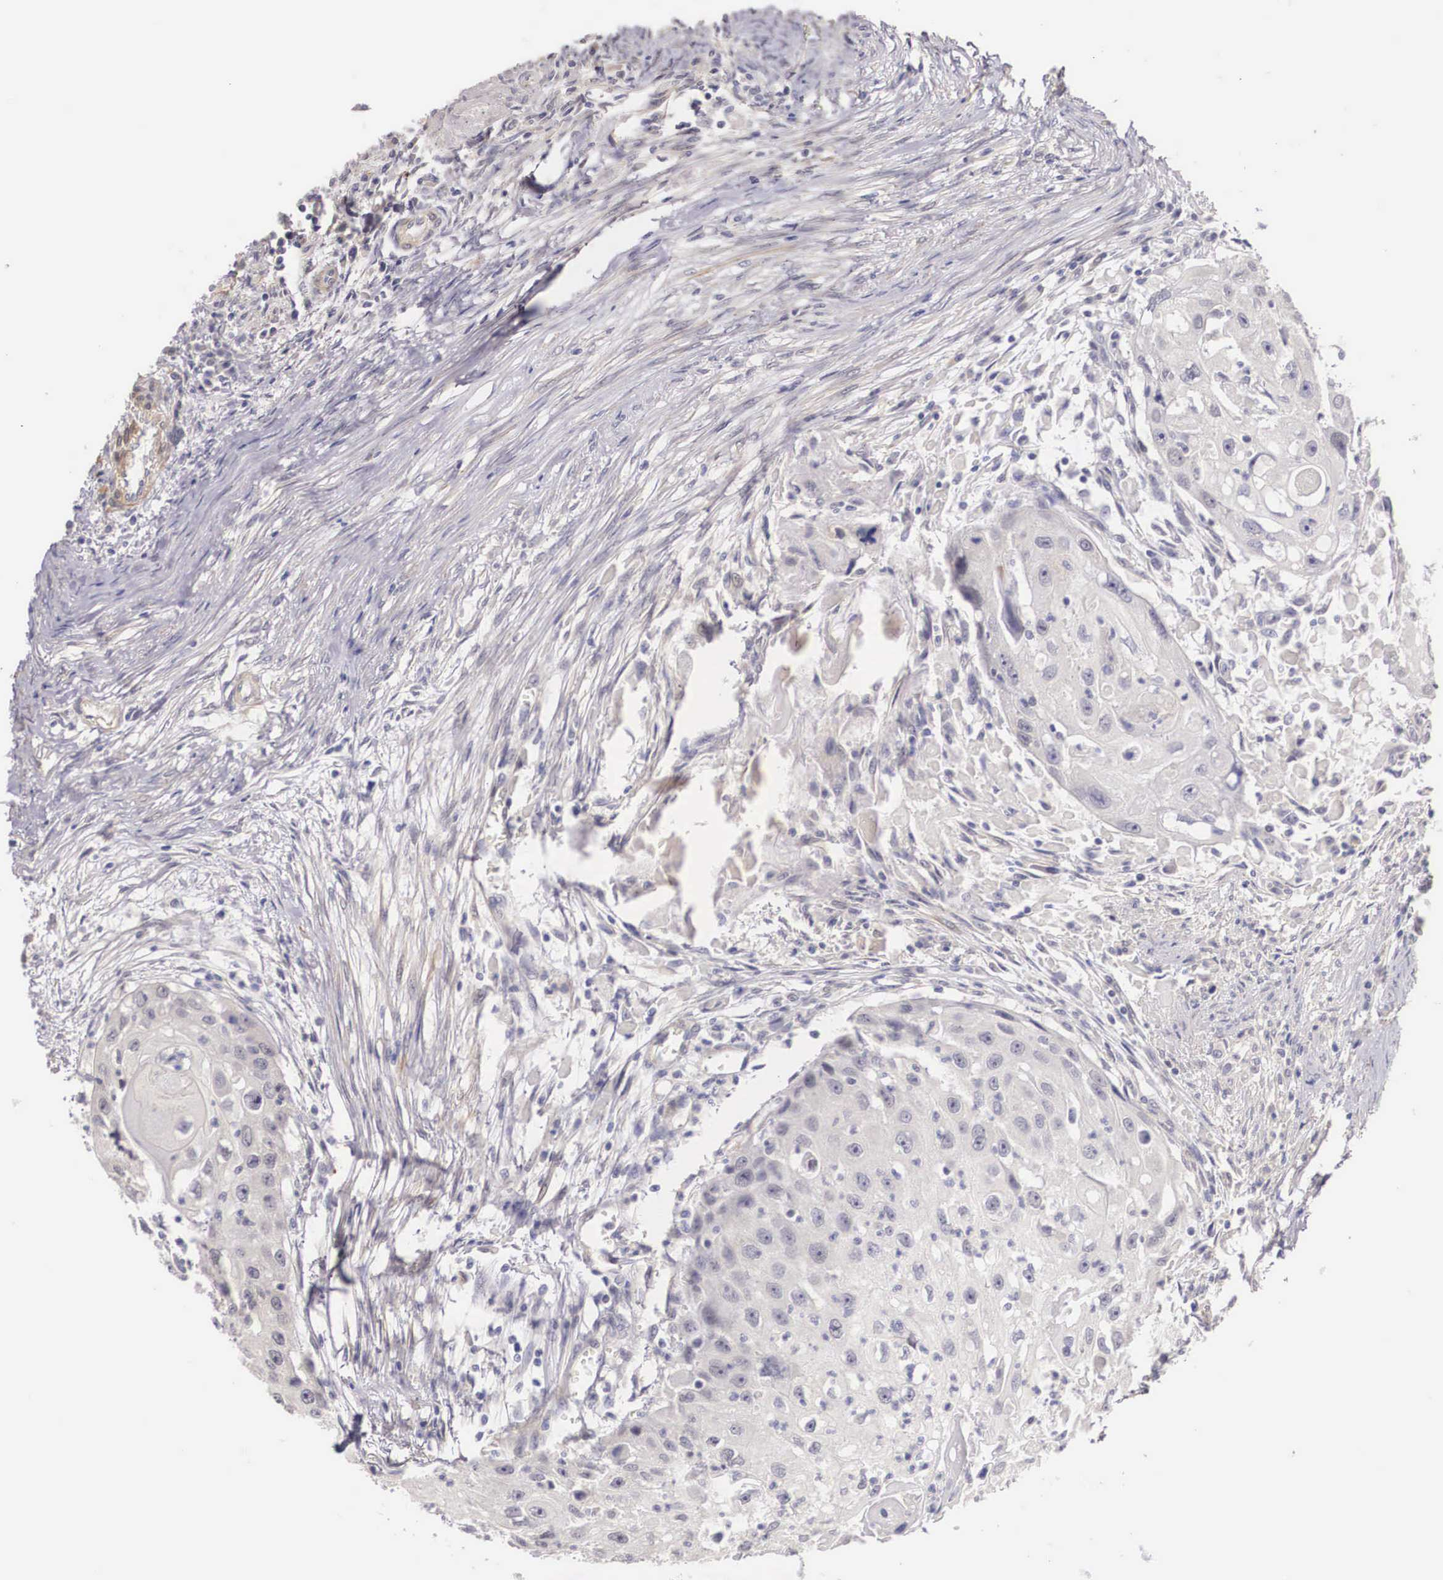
{"staining": {"intensity": "negative", "quantity": "none", "location": "none"}, "tissue": "head and neck cancer", "cell_type": "Tumor cells", "image_type": "cancer", "snomed": [{"axis": "morphology", "description": "Squamous cell carcinoma, NOS"}, {"axis": "topography", "description": "Head-Neck"}], "caption": "Immunohistochemistry (IHC) of head and neck cancer displays no positivity in tumor cells. (DAB (3,3'-diaminobenzidine) IHC visualized using brightfield microscopy, high magnification).", "gene": "ENOX2", "patient": {"sex": "male", "age": 64}}